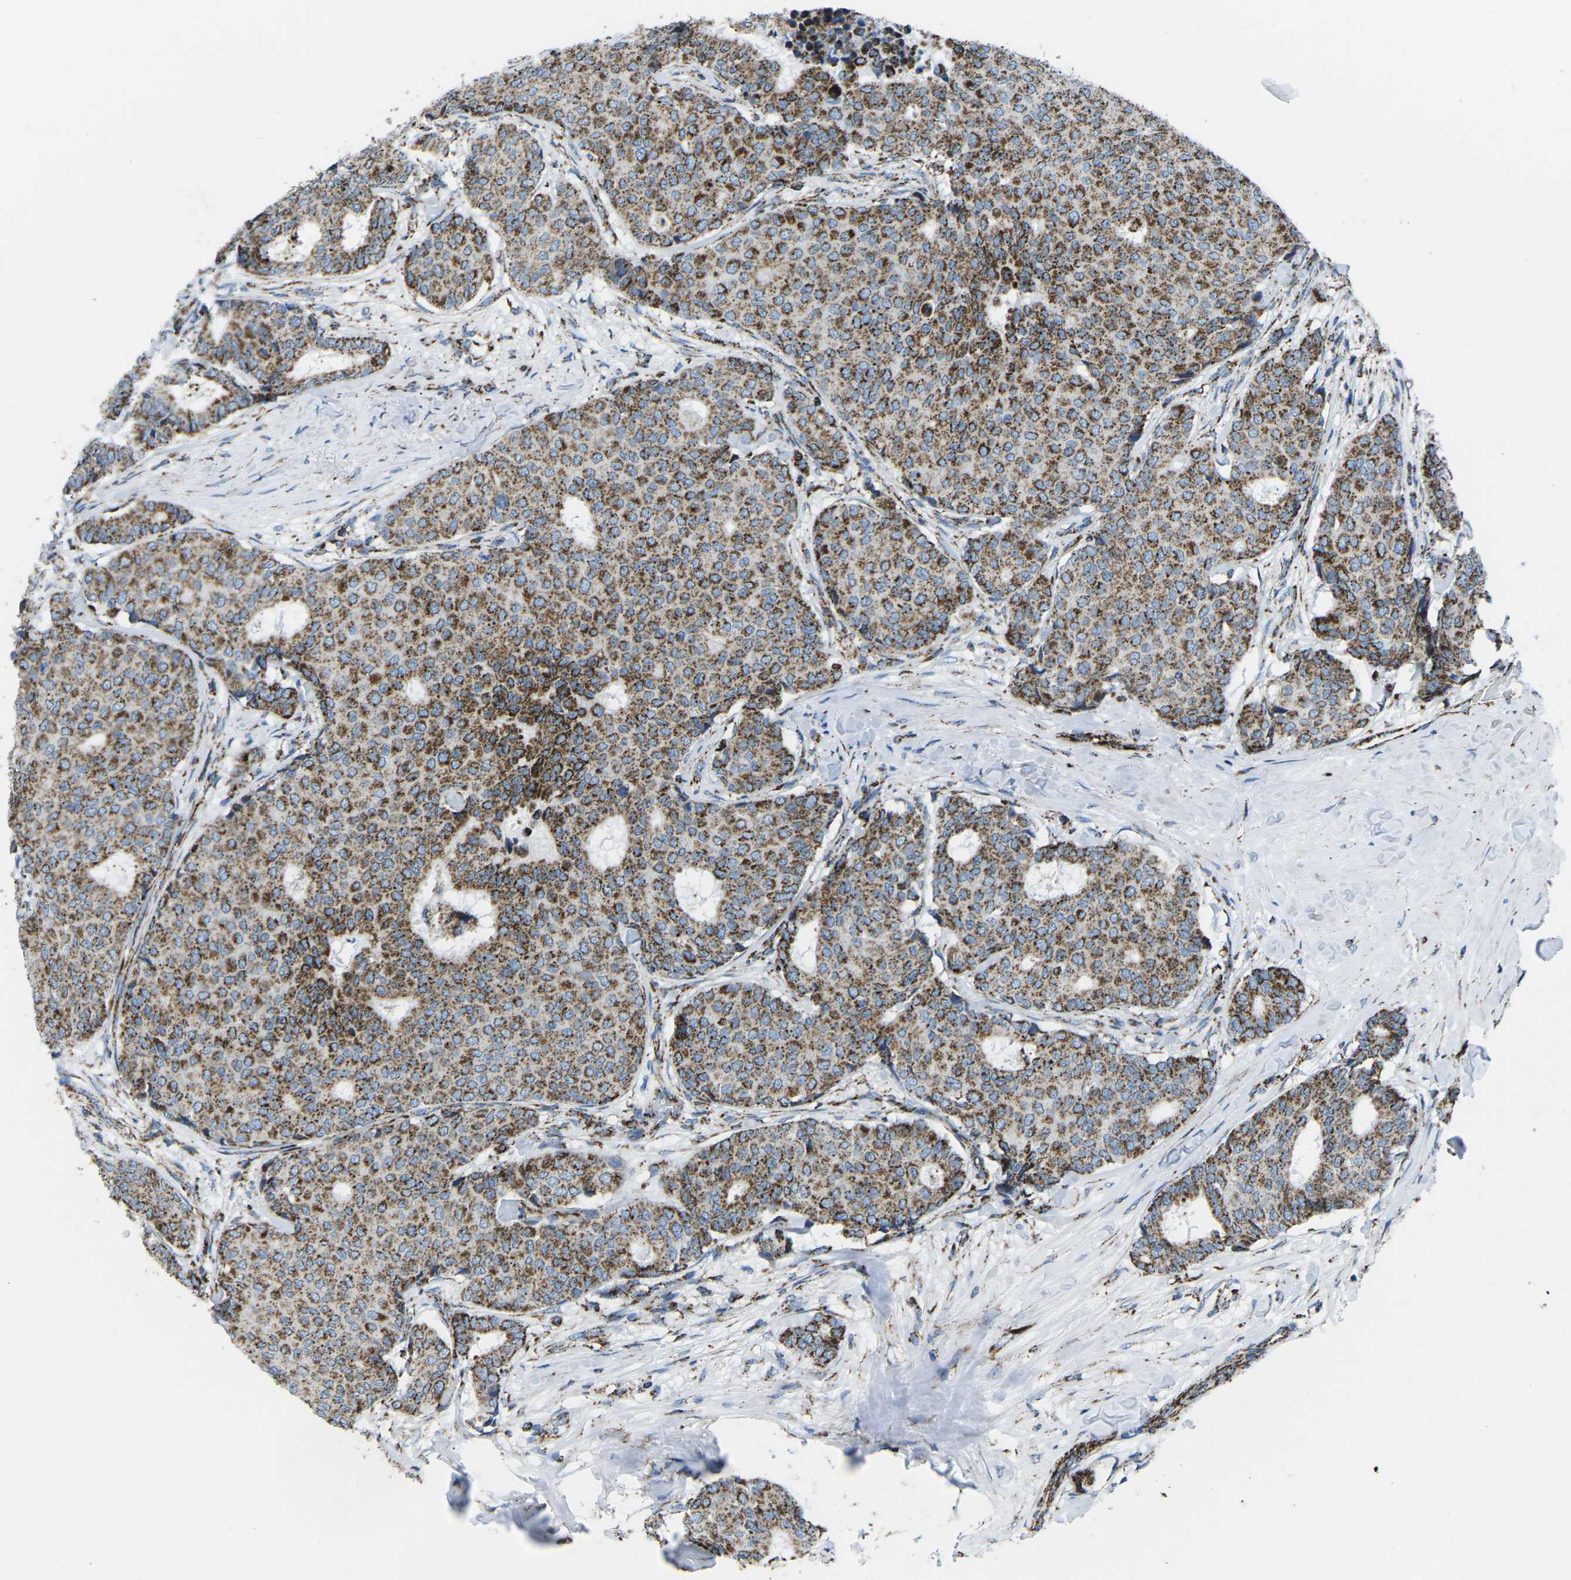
{"staining": {"intensity": "strong", "quantity": ">75%", "location": "cytoplasmic/membranous"}, "tissue": "breast cancer", "cell_type": "Tumor cells", "image_type": "cancer", "snomed": [{"axis": "morphology", "description": "Duct carcinoma"}, {"axis": "topography", "description": "Breast"}], "caption": "This is a histology image of immunohistochemistry (IHC) staining of breast infiltrating ductal carcinoma, which shows strong positivity in the cytoplasmic/membranous of tumor cells.", "gene": "MT-CO2", "patient": {"sex": "female", "age": 75}}